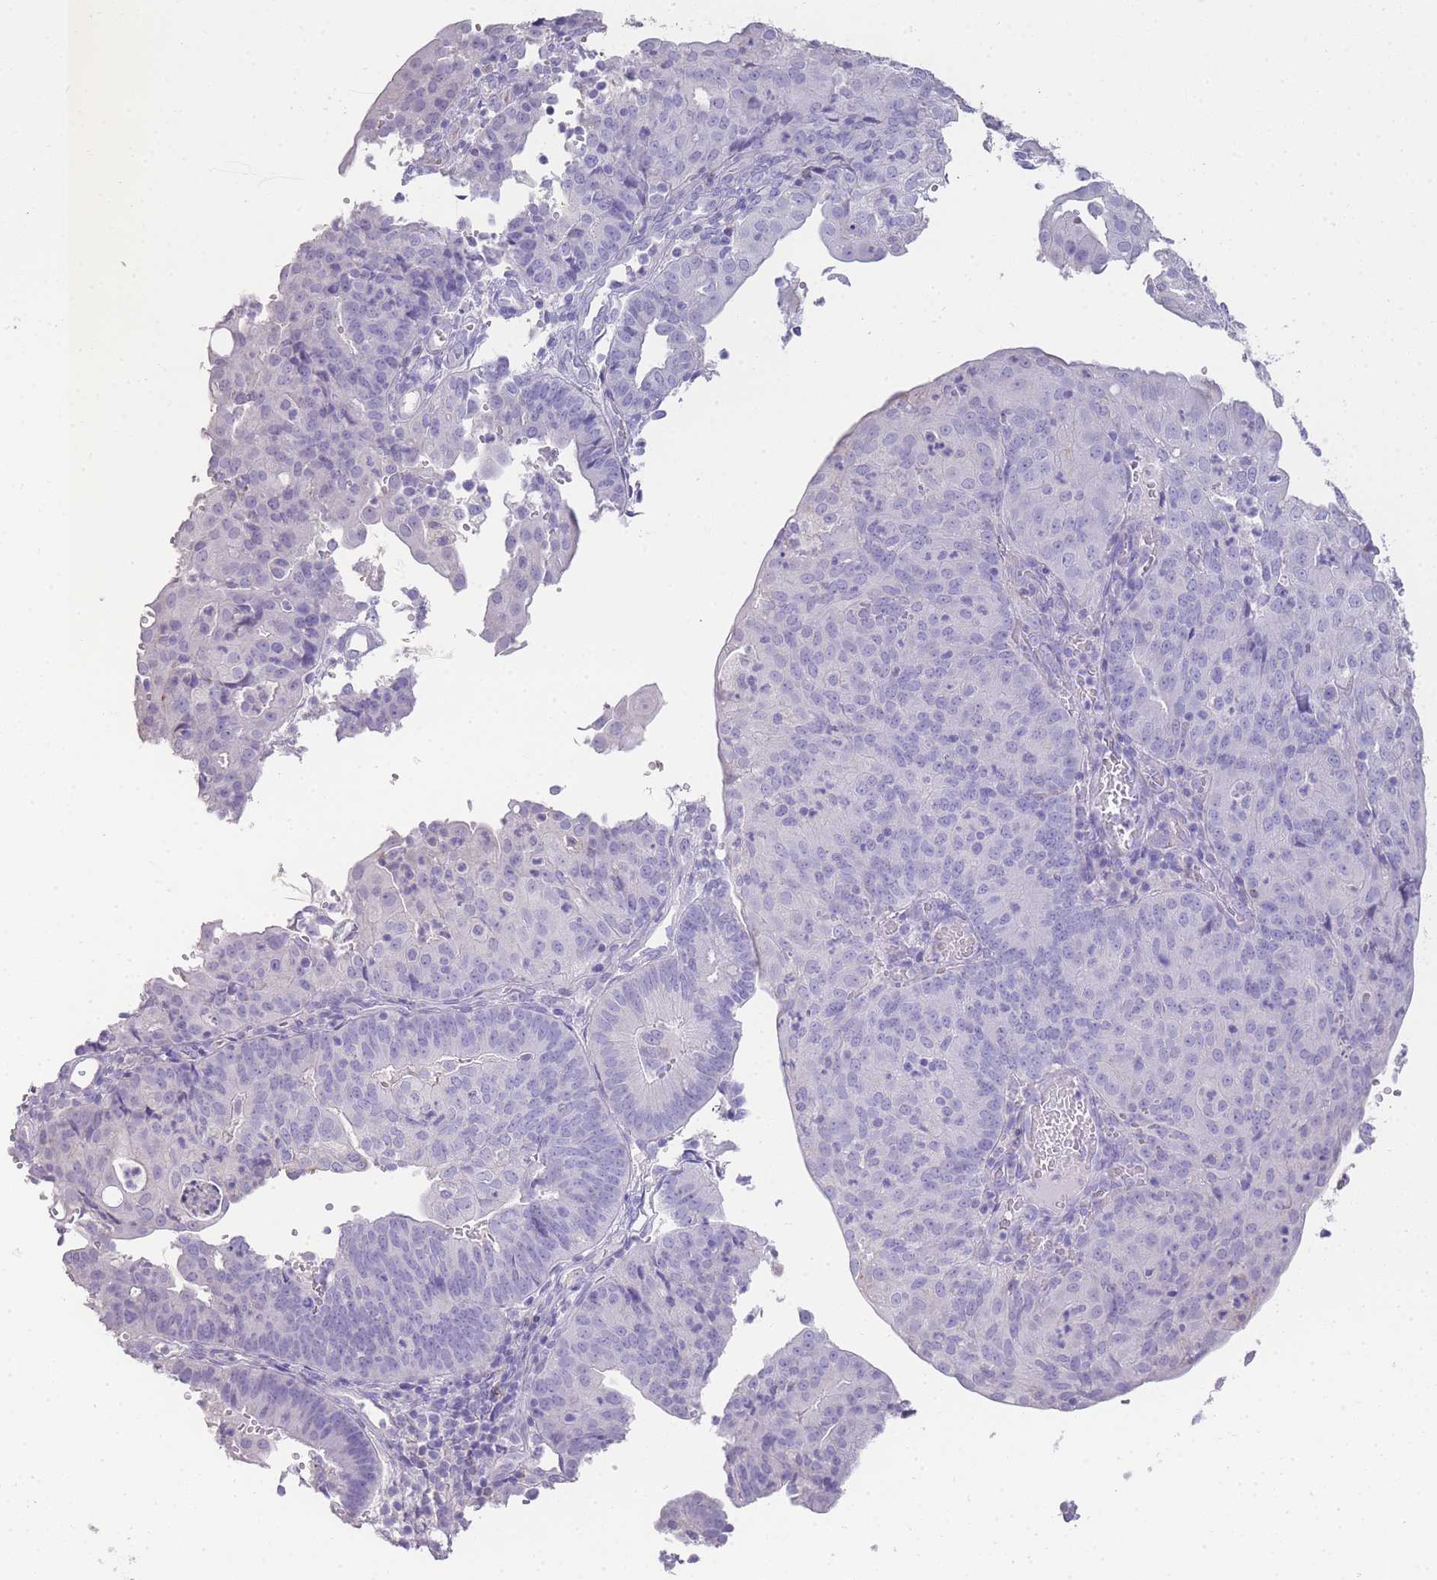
{"staining": {"intensity": "negative", "quantity": "none", "location": "none"}, "tissue": "endometrial cancer", "cell_type": "Tumor cells", "image_type": "cancer", "snomed": [{"axis": "morphology", "description": "Adenocarcinoma, NOS"}, {"axis": "topography", "description": "Endometrium"}], "caption": "The histopathology image reveals no staining of tumor cells in endometrial cancer. (Stains: DAB (3,3'-diaminobenzidine) immunohistochemistry with hematoxylin counter stain, Microscopy: brightfield microscopy at high magnification).", "gene": "DPP4", "patient": {"sex": "female", "age": 56}}